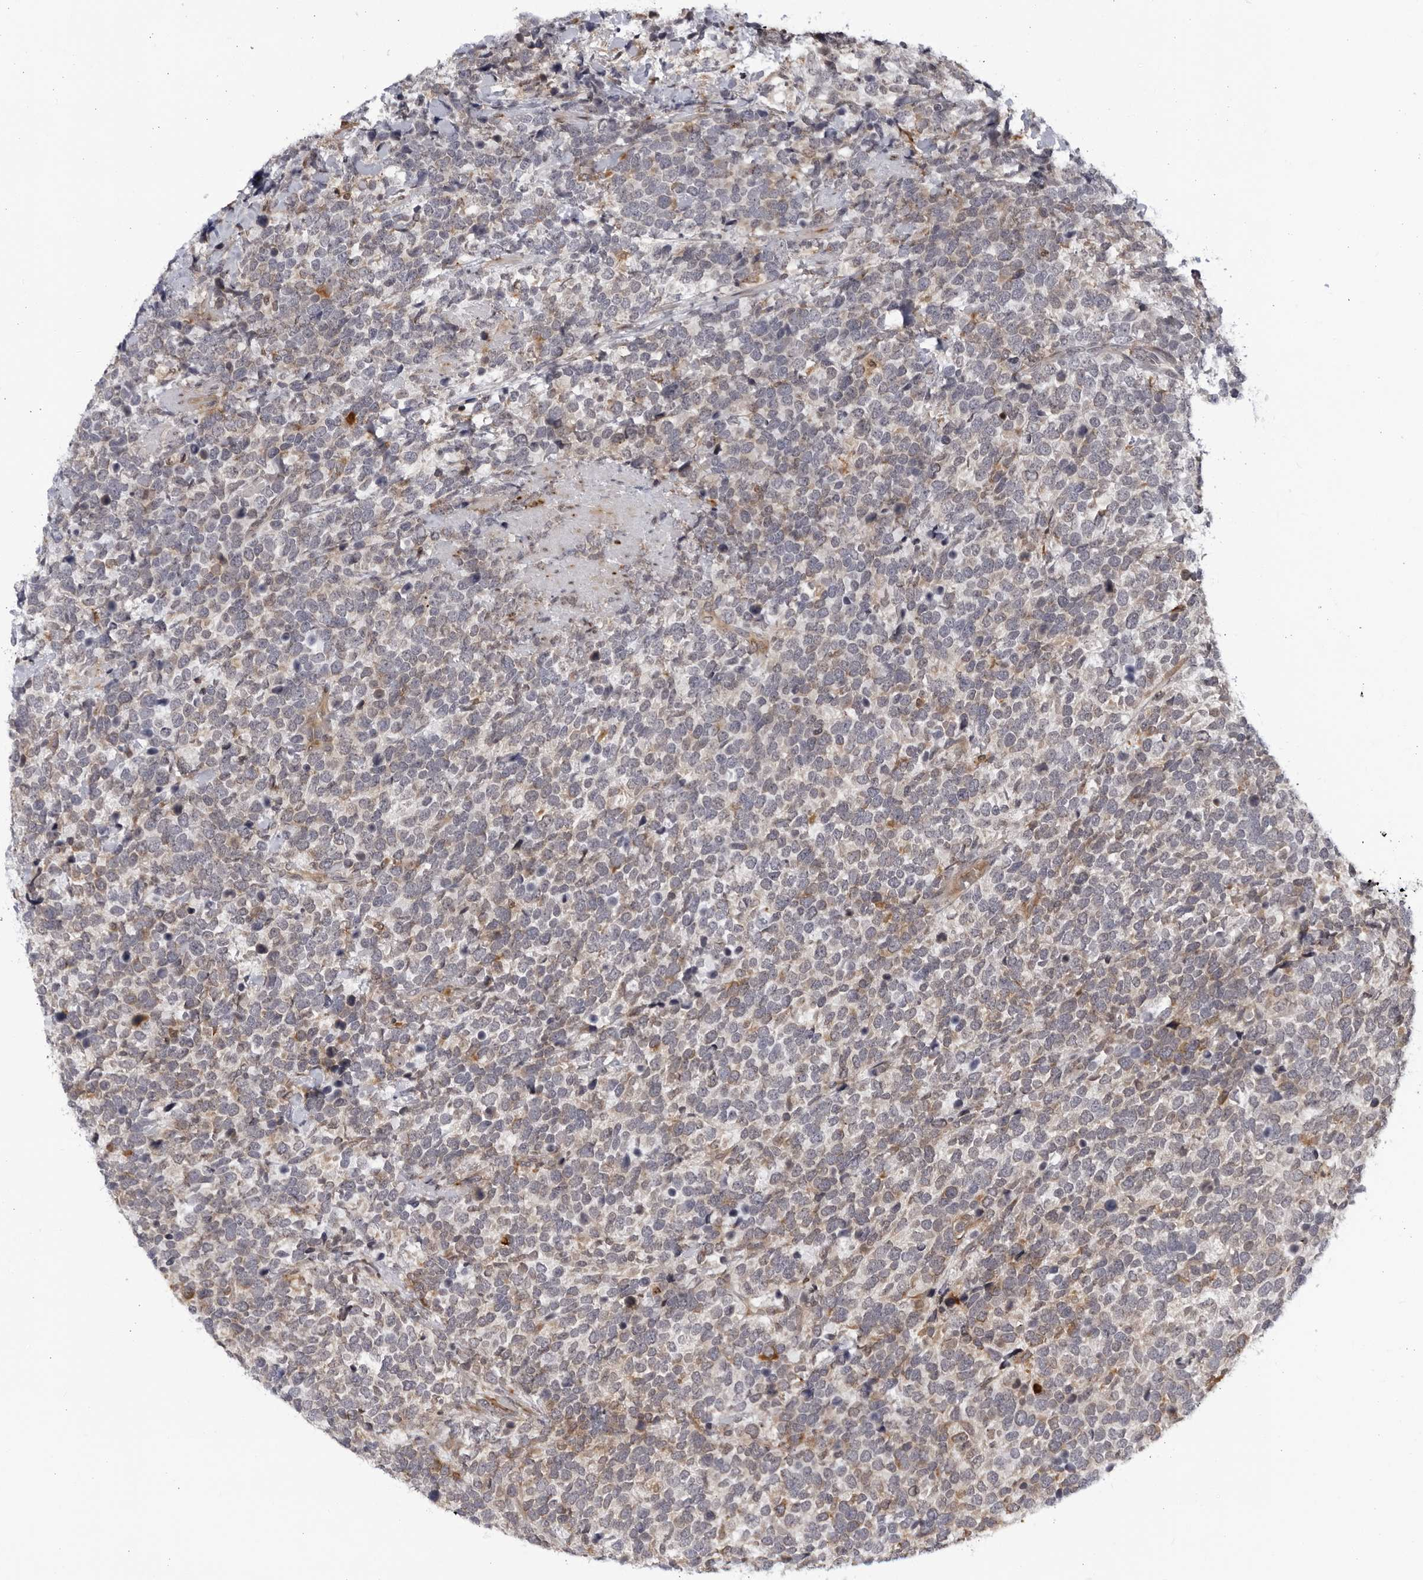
{"staining": {"intensity": "negative", "quantity": "none", "location": "none"}, "tissue": "urothelial cancer", "cell_type": "Tumor cells", "image_type": "cancer", "snomed": [{"axis": "morphology", "description": "Urothelial carcinoma, High grade"}, {"axis": "topography", "description": "Urinary bladder"}], "caption": "This is a image of immunohistochemistry staining of urothelial carcinoma (high-grade), which shows no staining in tumor cells.", "gene": "BMP2K", "patient": {"sex": "female", "age": 82}}